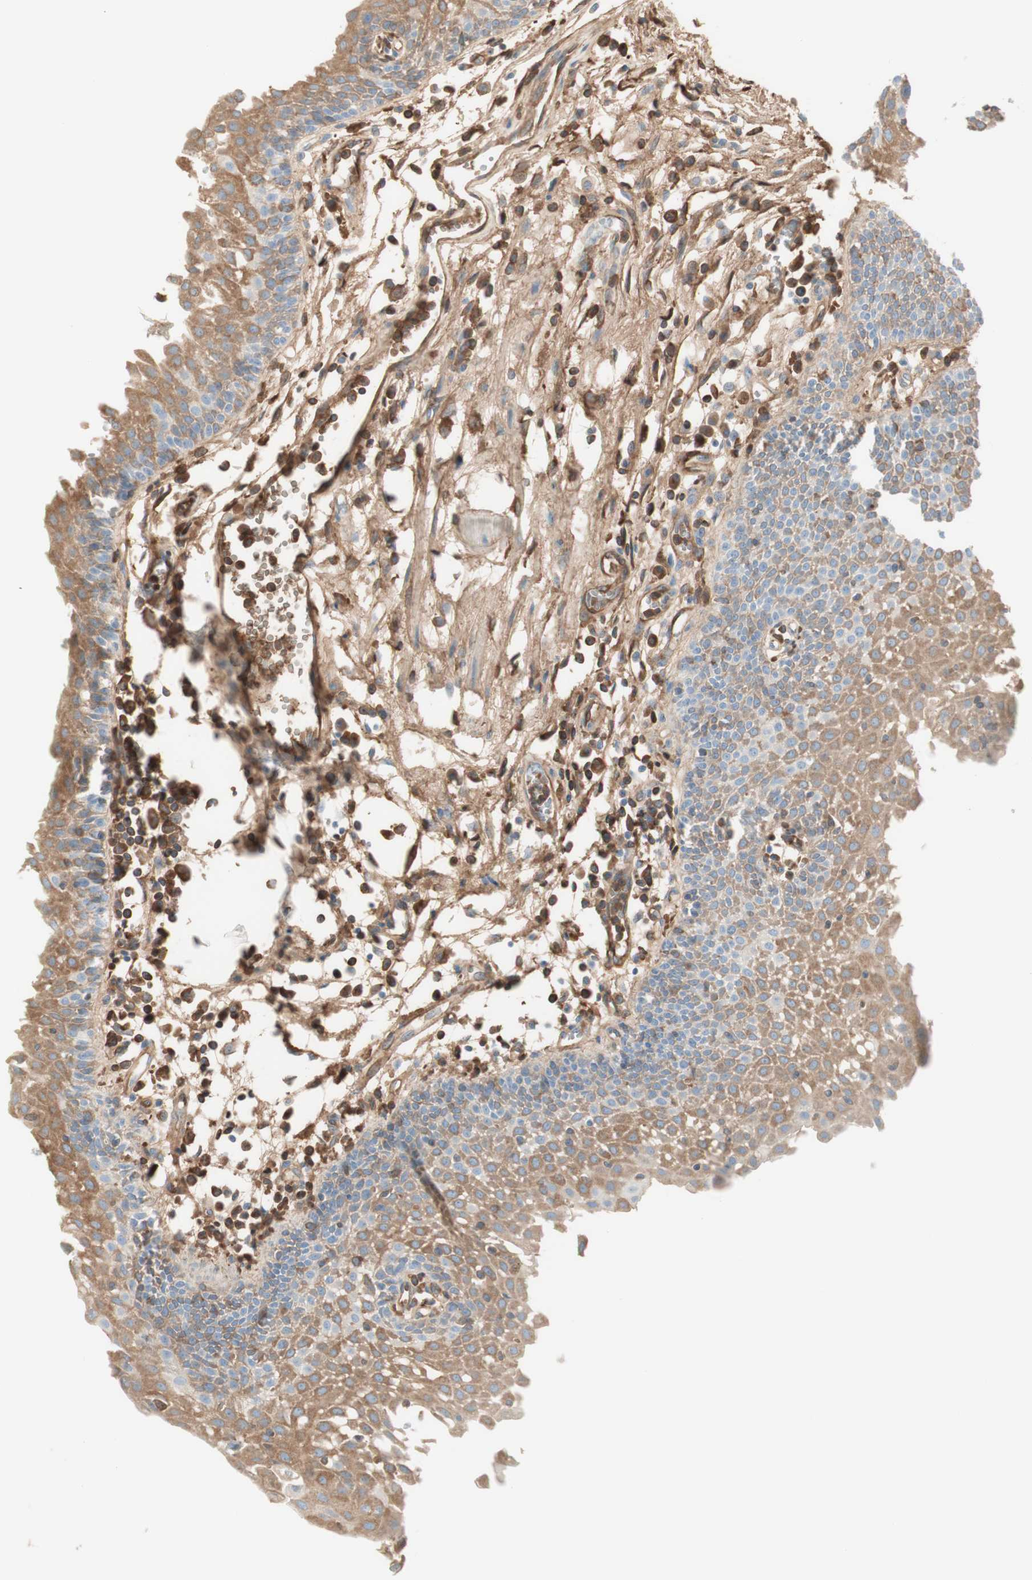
{"staining": {"intensity": "moderate", "quantity": "25%-75%", "location": "cytoplasmic/membranous"}, "tissue": "urothelial cancer", "cell_type": "Tumor cells", "image_type": "cancer", "snomed": [{"axis": "morphology", "description": "Urothelial carcinoma, High grade"}, {"axis": "topography", "description": "Urinary bladder"}], "caption": "This image exhibits IHC staining of human urothelial carcinoma (high-grade), with medium moderate cytoplasmic/membranous positivity in about 25%-75% of tumor cells.", "gene": "KNG1", "patient": {"sex": "female", "age": 85}}